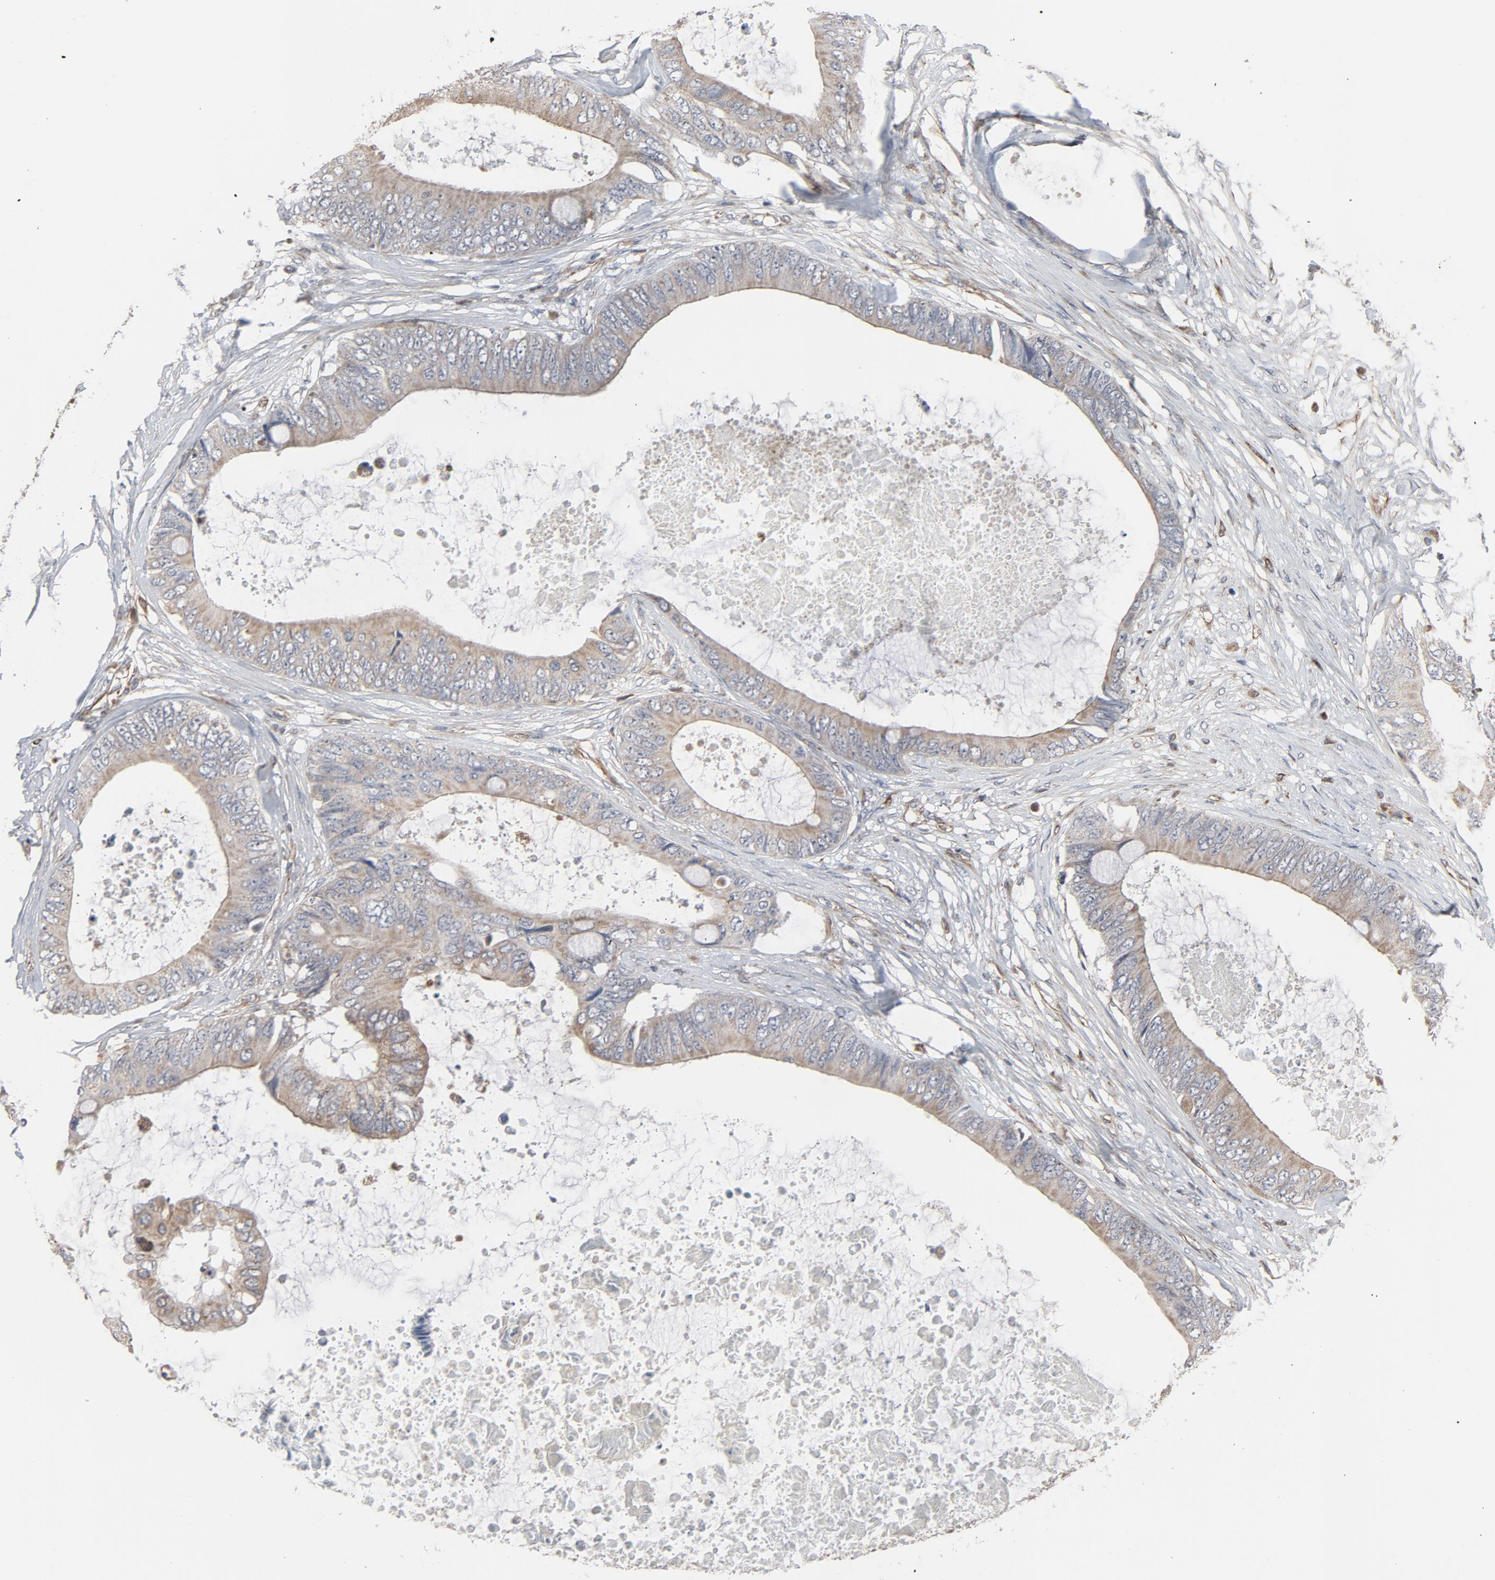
{"staining": {"intensity": "moderate", "quantity": ">75%", "location": "cytoplasmic/membranous"}, "tissue": "colorectal cancer", "cell_type": "Tumor cells", "image_type": "cancer", "snomed": [{"axis": "morphology", "description": "Normal tissue, NOS"}, {"axis": "morphology", "description": "Adenocarcinoma, NOS"}, {"axis": "topography", "description": "Rectum"}, {"axis": "topography", "description": "Peripheral nerve tissue"}], "caption": "Colorectal cancer stained with IHC reveals moderate cytoplasmic/membranous expression in approximately >75% of tumor cells. The staining was performed using DAB to visualize the protein expression in brown, while the nuclei were stained in blue with hematoxylin (Magnification: 20x).", "gene": "TRIOBP", "patient": {"sex": "female", "age": 77}}